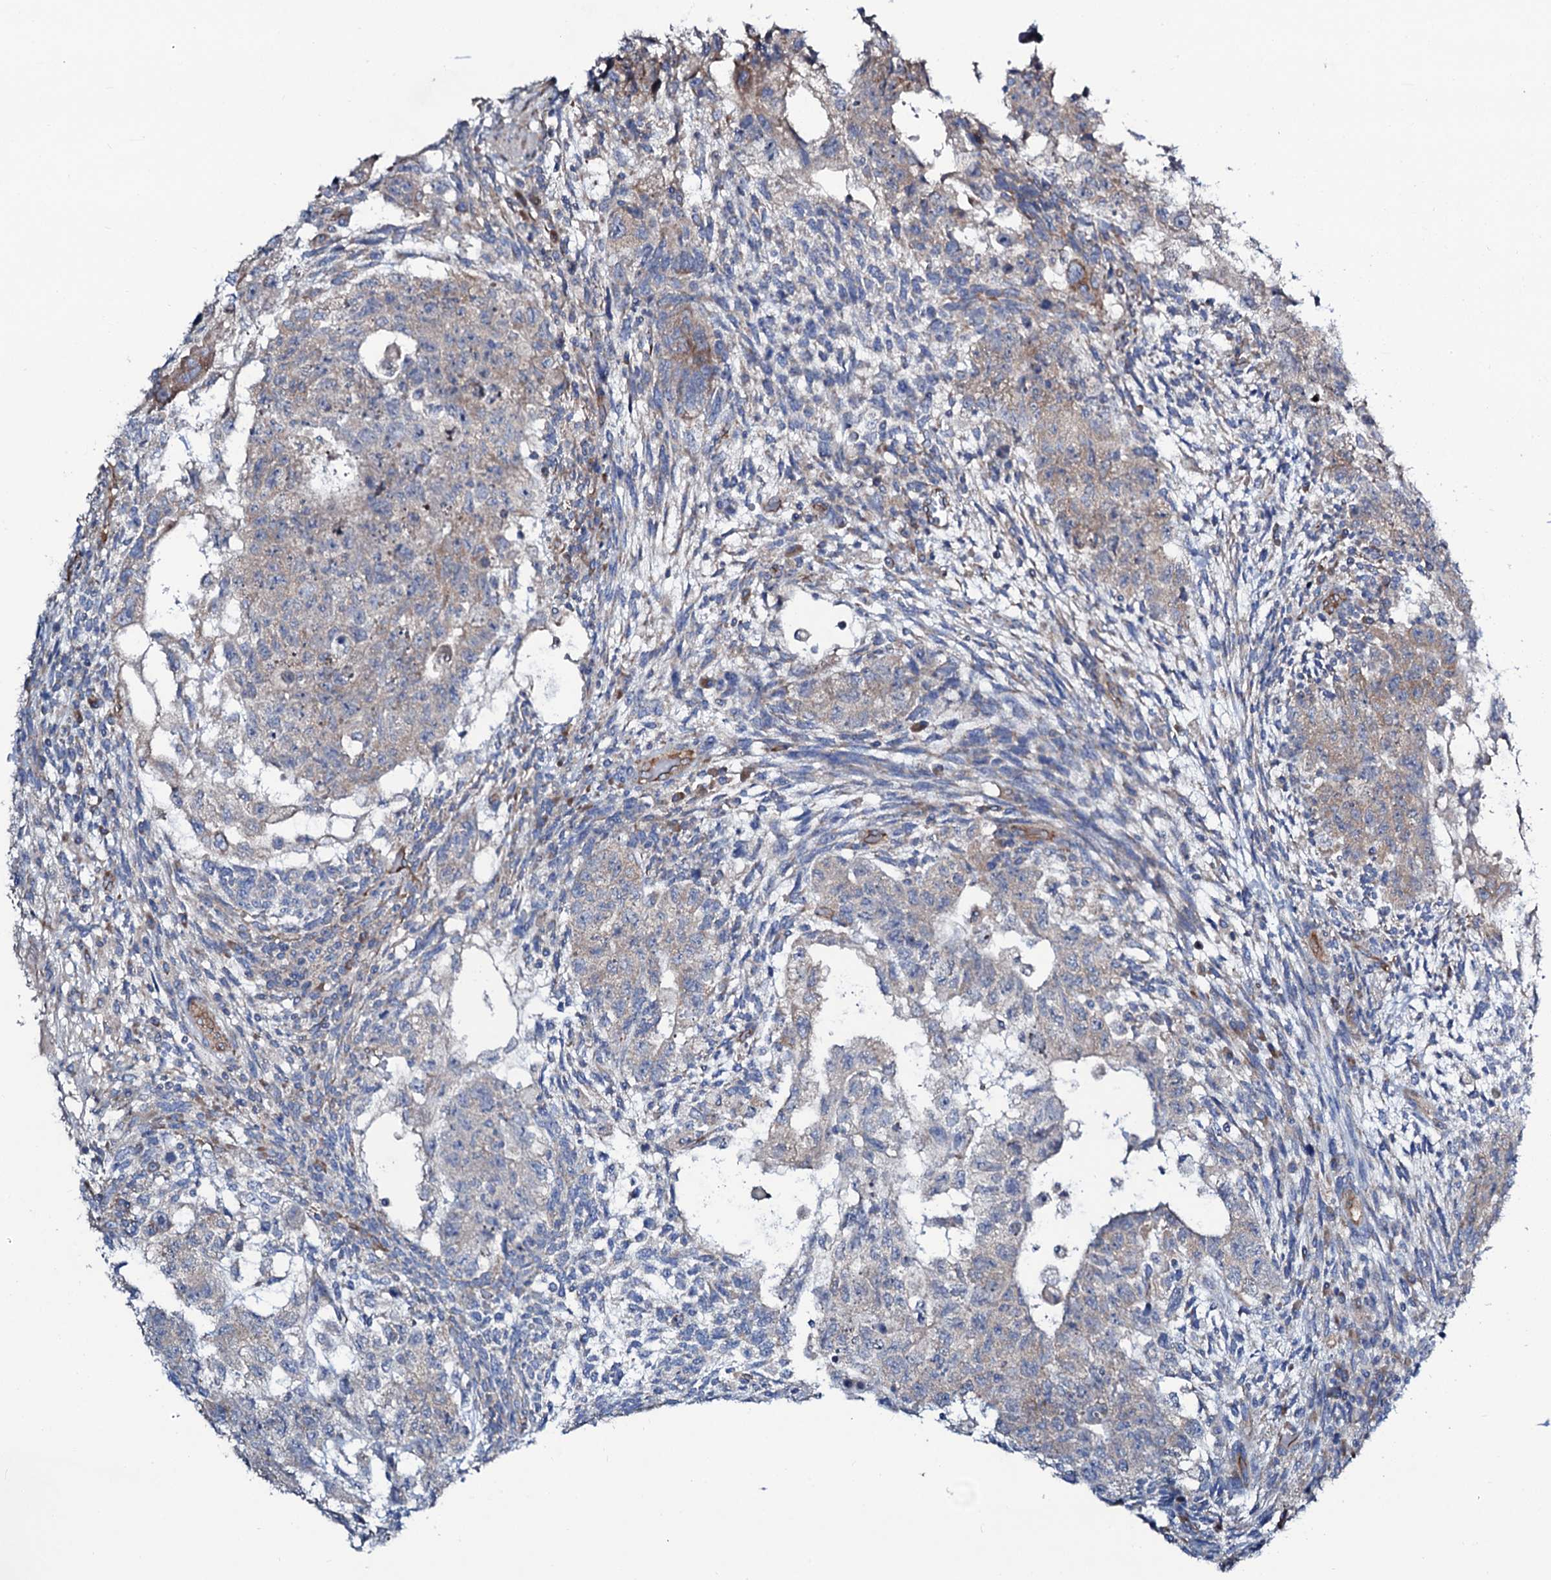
{"staining": {"intensity": "weak", "quantity": "25%-75%", "location": "cytoplasmic/membranous"}, "tissue": "testis cancer", "cell_type": "Tumor cells", "image_type": "cancer", "snomed": [{"axis": "morphology", "description": "Normal tissue, NOS"}, {"axis": "morphology", "description": "Carcinoma, Embryonal, NOS"}, {"axis": "topography", "description": "Testis"}], "caption": "IHC (DAB (3,3'-diaminobenzidine)) staining of testis embryonal carcinoma demonstrates weak cytoplasmic/membranous protein positivity in approximately 25%-75% of tumor cells.", "gene": "STARD13", "patient": {"sex": "male", "age": 36}}